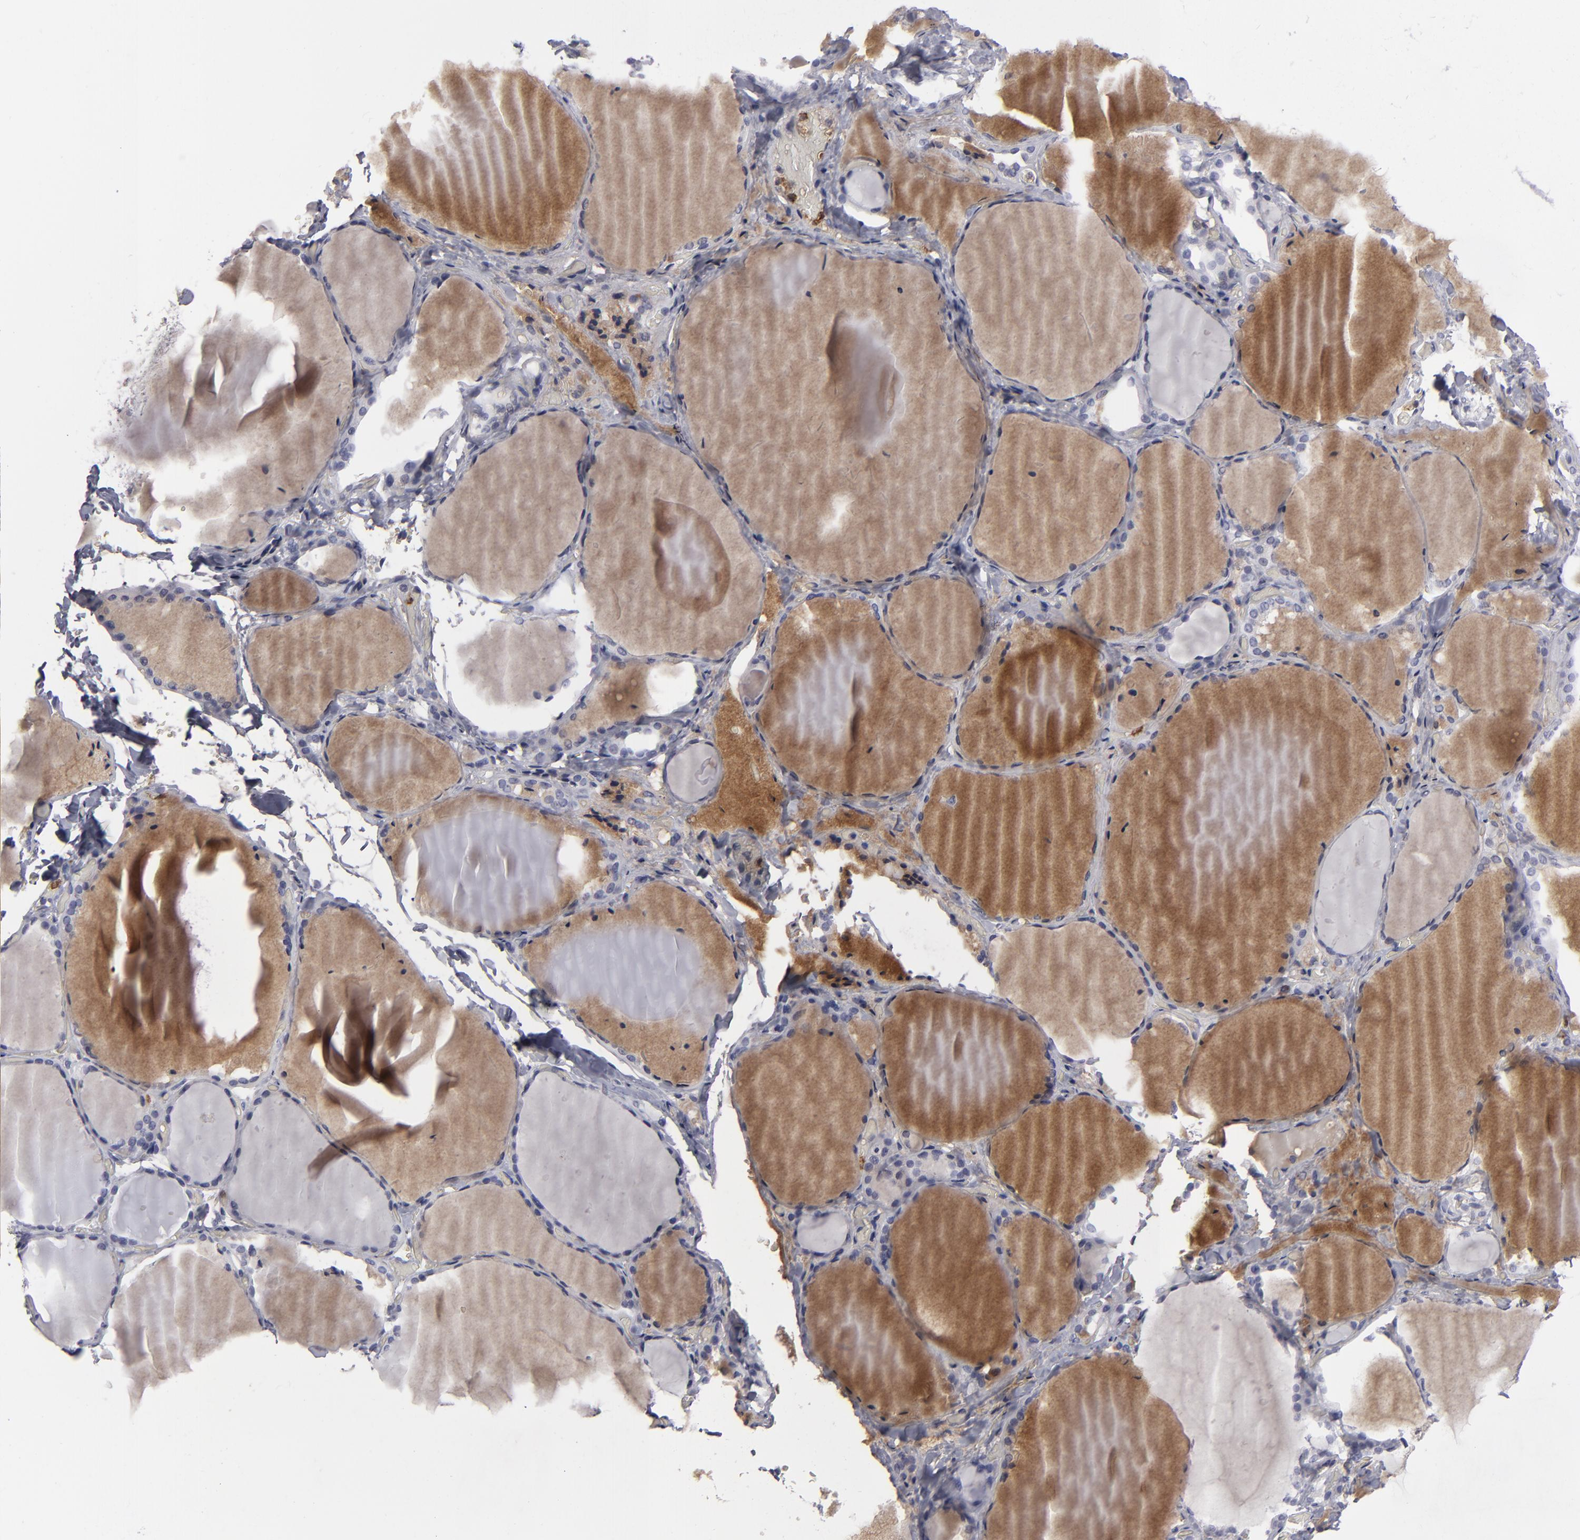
{"staining": {"intensity": "moderate", "quantity": "<25%", "location": "nuclear"}, "tissue": "thyroid gland", "cell_type": "Glandular cells", "image_type": "normal", "snomed": [{"axis": "morphology", "description": "Normal tissue, NOS"}, {"axis": "topography", "description": "Thyroid gland"}], "caption": "A high-resolution micrograph shows IHC staining of unremarkable thyroid gland, which reveals moderate nuclear expression in about <25% of glandular cells. (DAB (3,3'-diaminobenzidine) IHC, brown staining for protein, blue staining for nuclei).", "gene": "LRG1", "patient": {"sex": "female", "age": 22}}